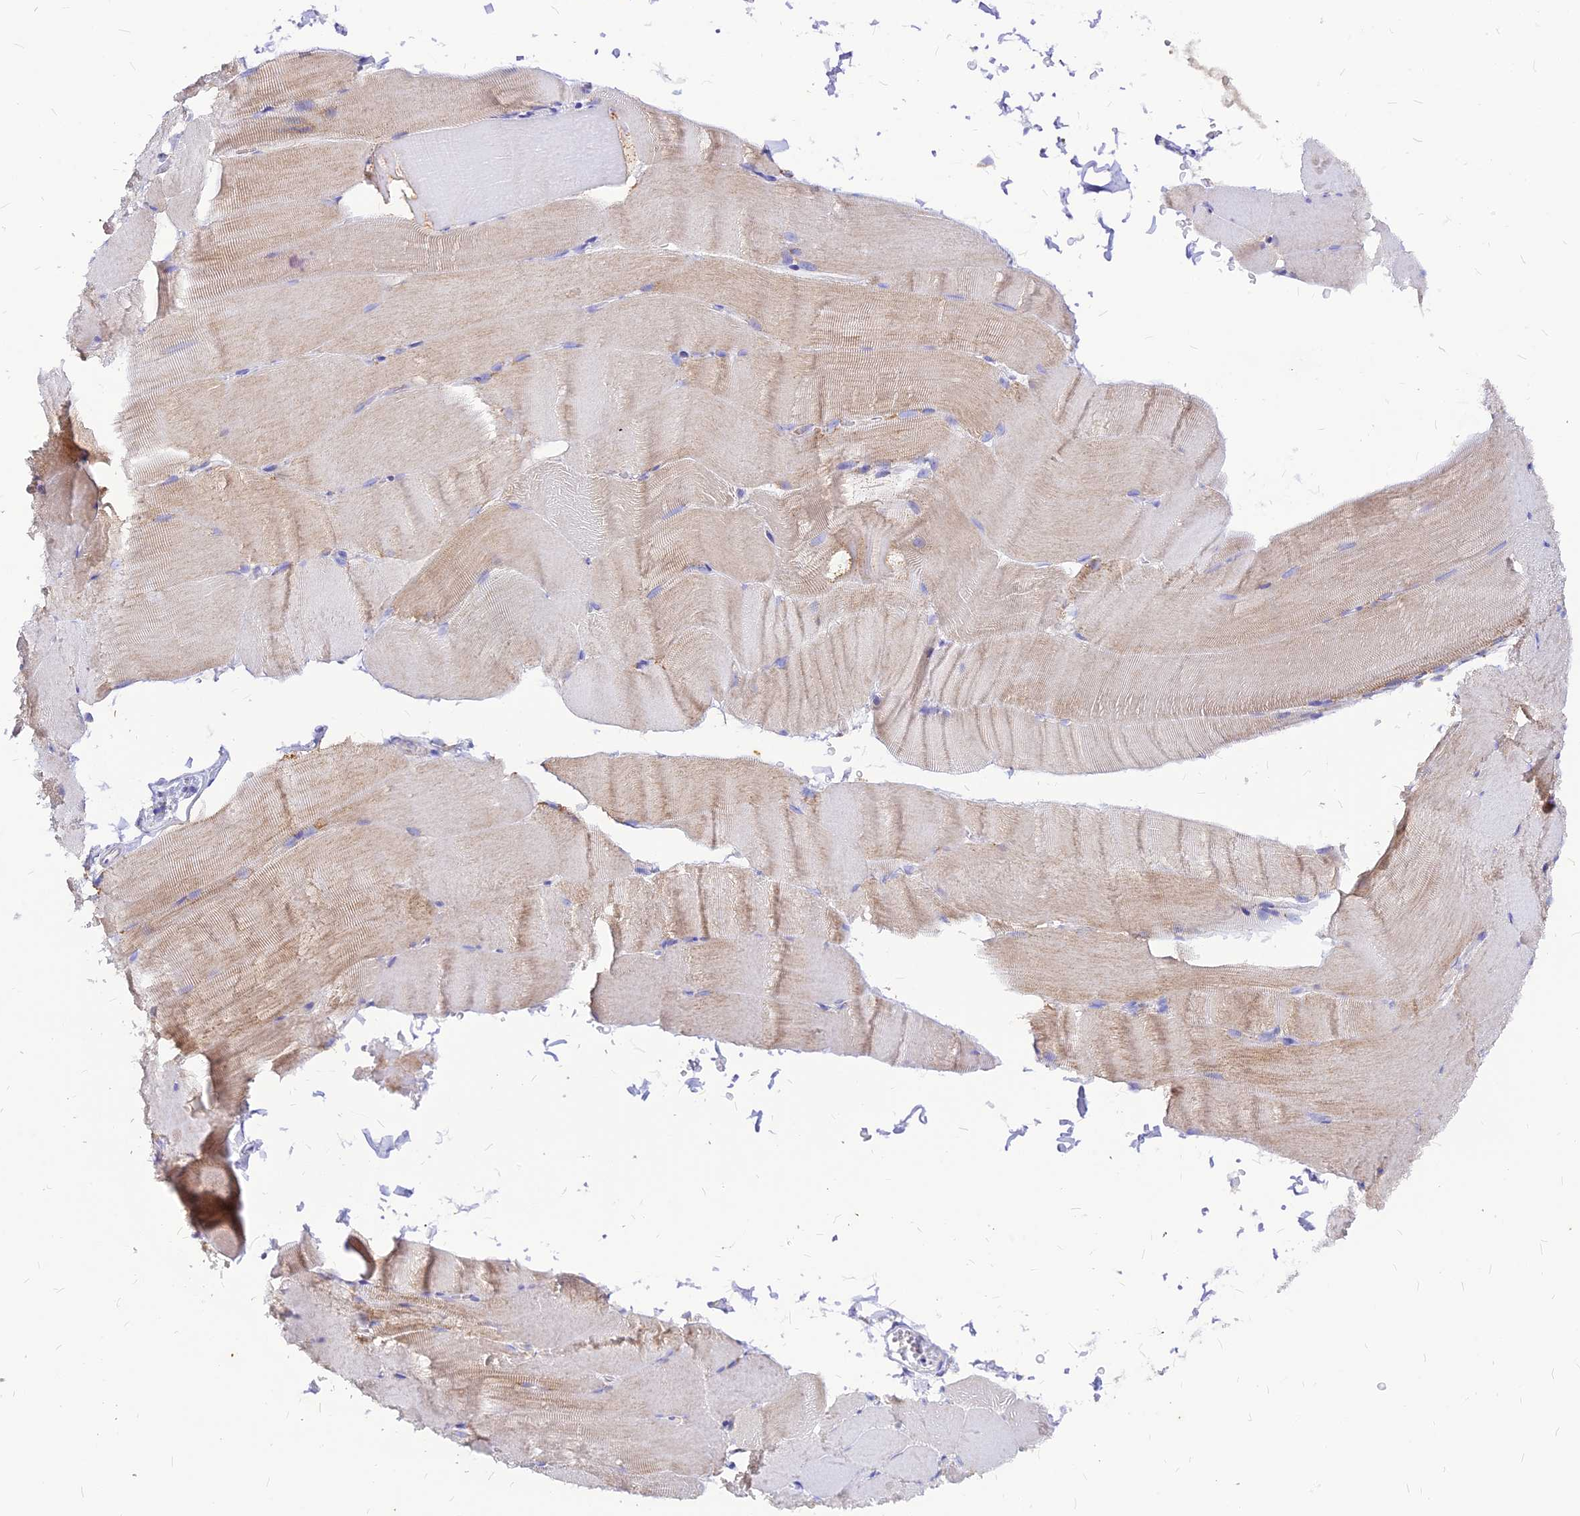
{"staining": {"intensity": "weak", "quantity": "<25%", "location": "cytoplasmic/membranous"}, "tissue": "skeletal muscle", "cell_type": "Myocytes", "image_type": "normal", "snomed": [{"axis": "morphology", "description": "Normal tissue, NOS"}, {"axis": "topography", "description": "Skeletal muscle"}, {"axis": "topography", "description": "Parathyroid gland"}], "caption": "DAB (3,3'-diaminobenzidine) immunohistochemical staining of unremarkable human skeletal muscle displays no significant staining in myocytes. The staining is performed using DAB (3,3'-diaminobenzidine) brown chromogen with nuclei counter-stained in using hematoxylin.", "gene": "ECI1", "patient": {"sex": "female", "age": 37}}